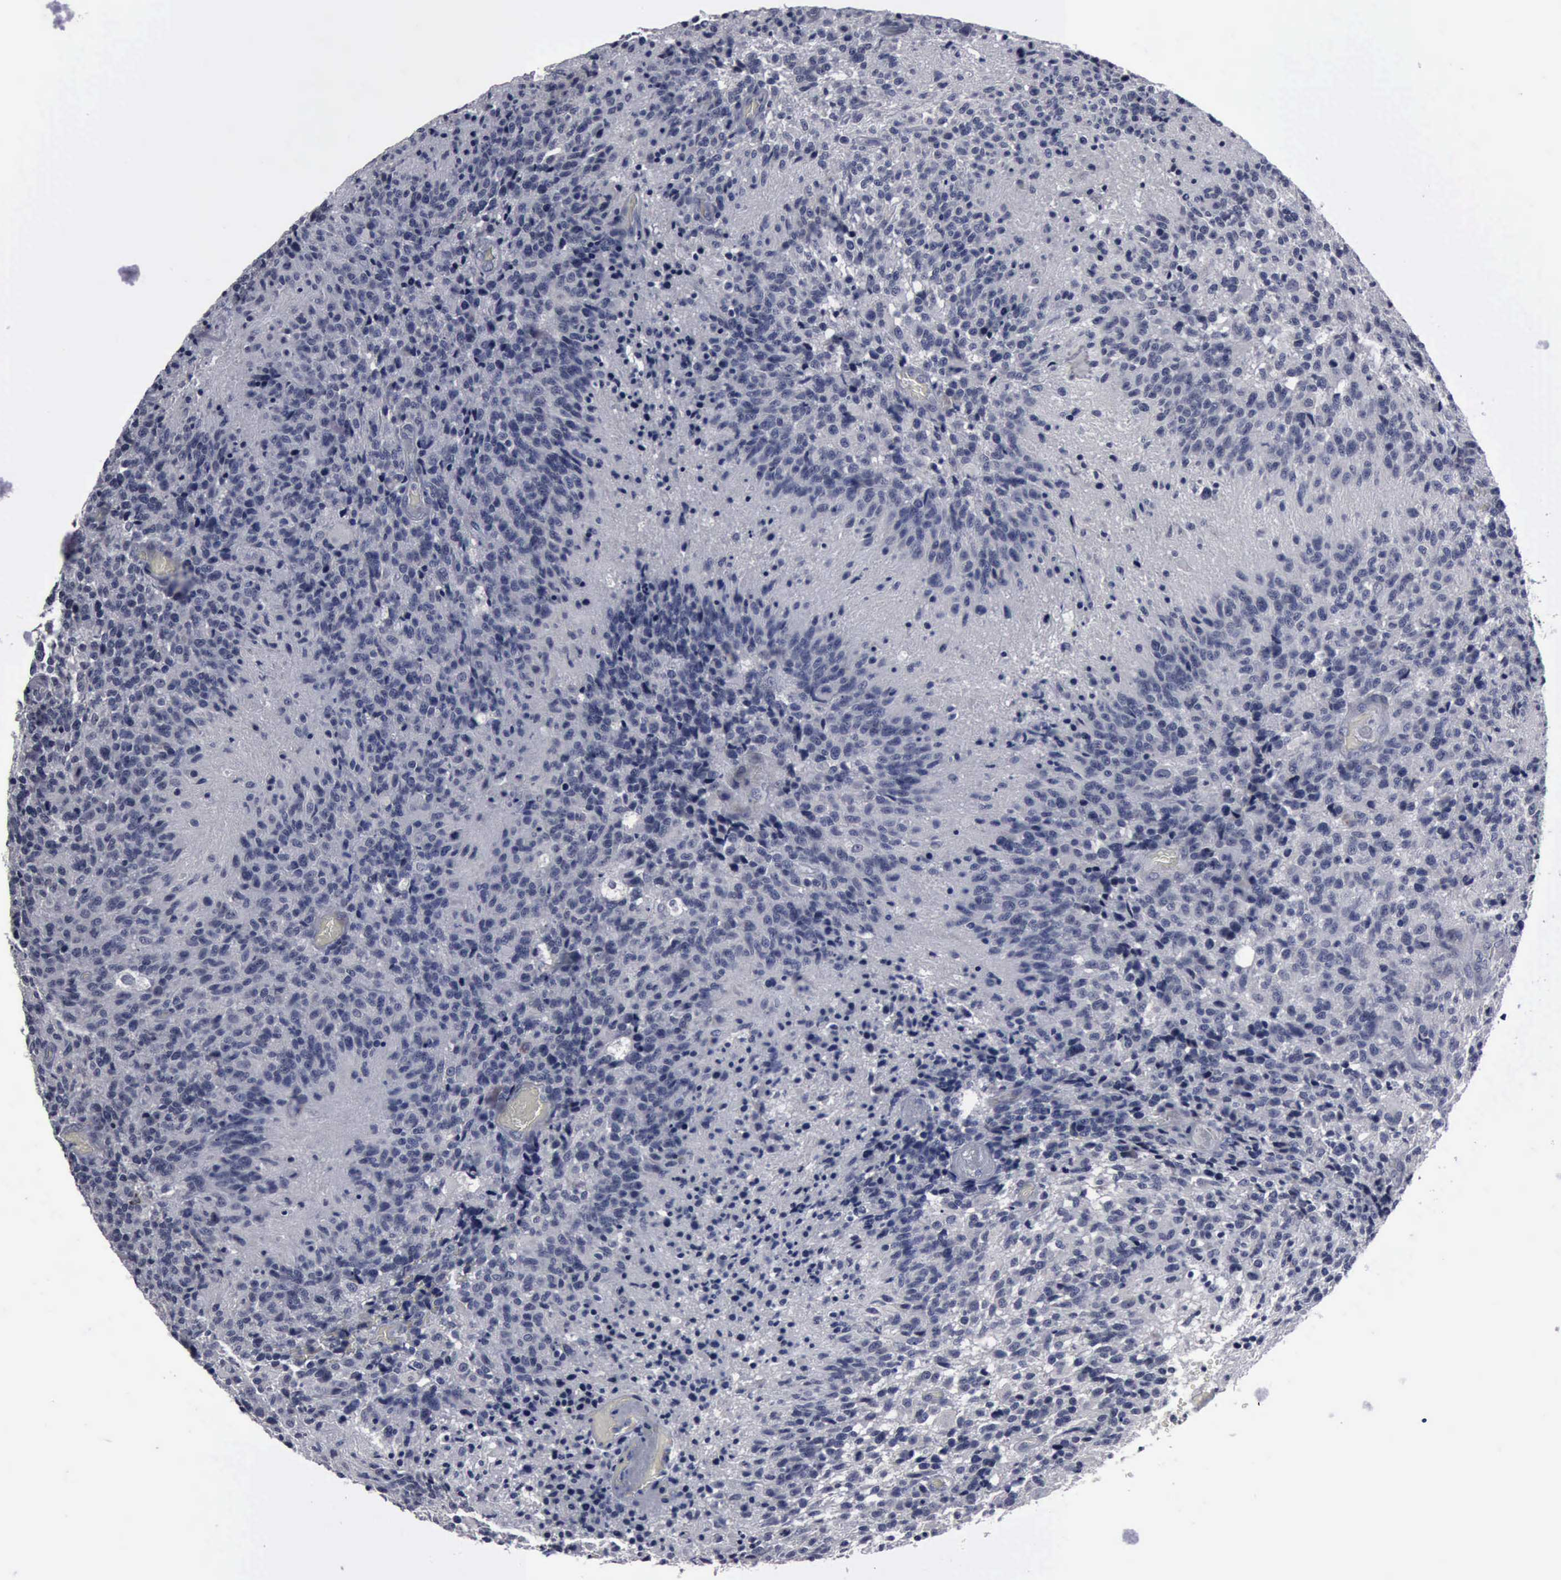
{"staining": {"intensity": "negative", "quantity": "none", "location": "none"}, "tissue": "glioma", "cell_type": "Tumor cells", "image_type": "cancer", "snomed": [{"axis": "morphology", "description": "Glioma, malignant, High grade"}, {"axis": "topography", "description": "Brain"}], "caption": "DAB immunohistochemical staining of glioma shows no significant positivity in tumor cells.", "gene": "MYO18B", "patient": {"sex": "male", "age": 36}}